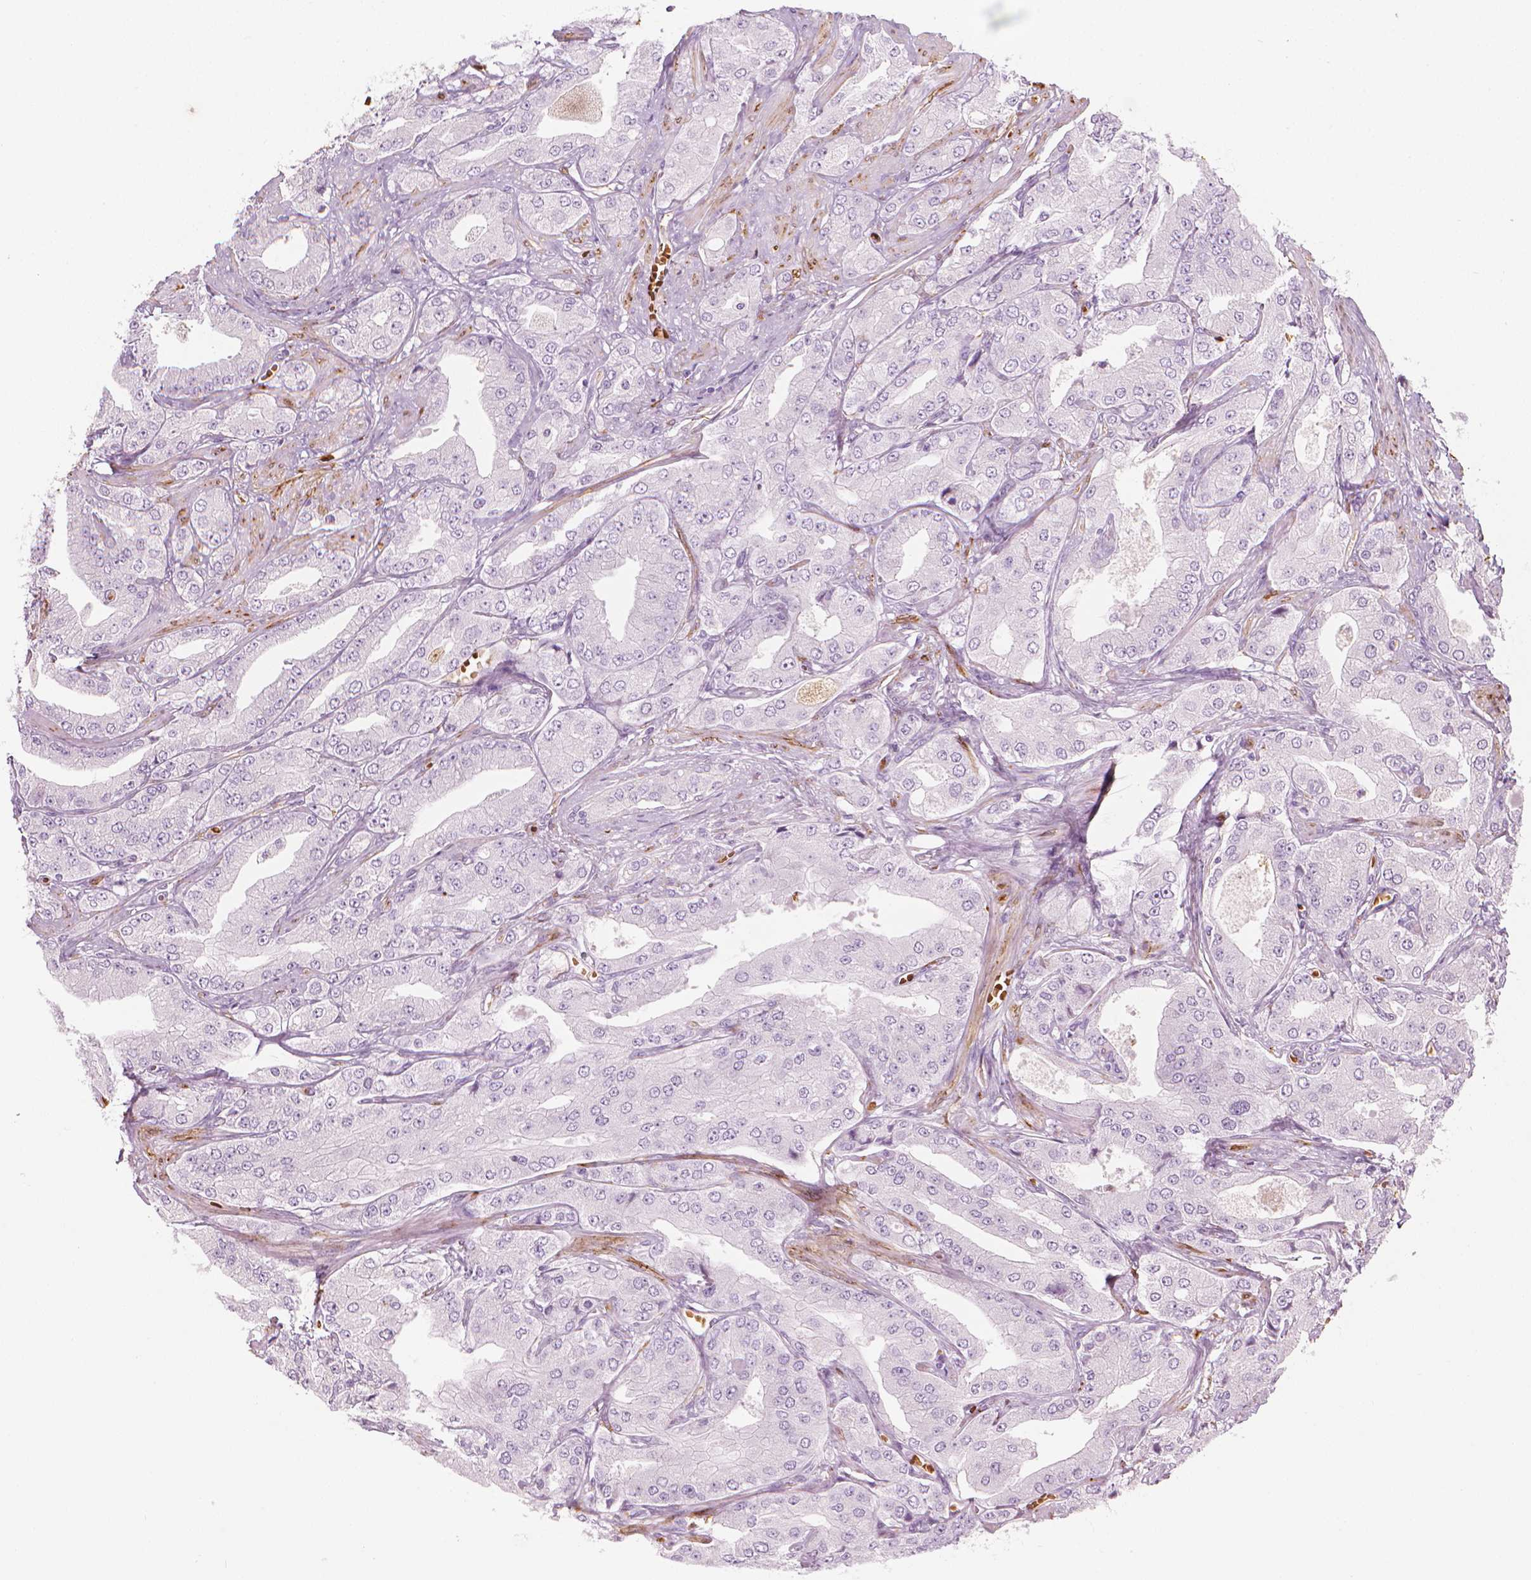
{"staining": {"intensity": "negative", "quantity": "none", "location": "none"}, "tissue": "prostate cancer", "cell_type": "Tumor cells", "image_type": "cancer", "snomed": [{"axis": "morphology", "description": "Adenocarcinoma, Low grade"}, {"axis": "topography", "description": "Prostate"}], "caption": "Tumor cells are negative for brown protein staining in prostate cancer.", "gene": "CES1", "patient": {"sex": "male", "age": 60}}